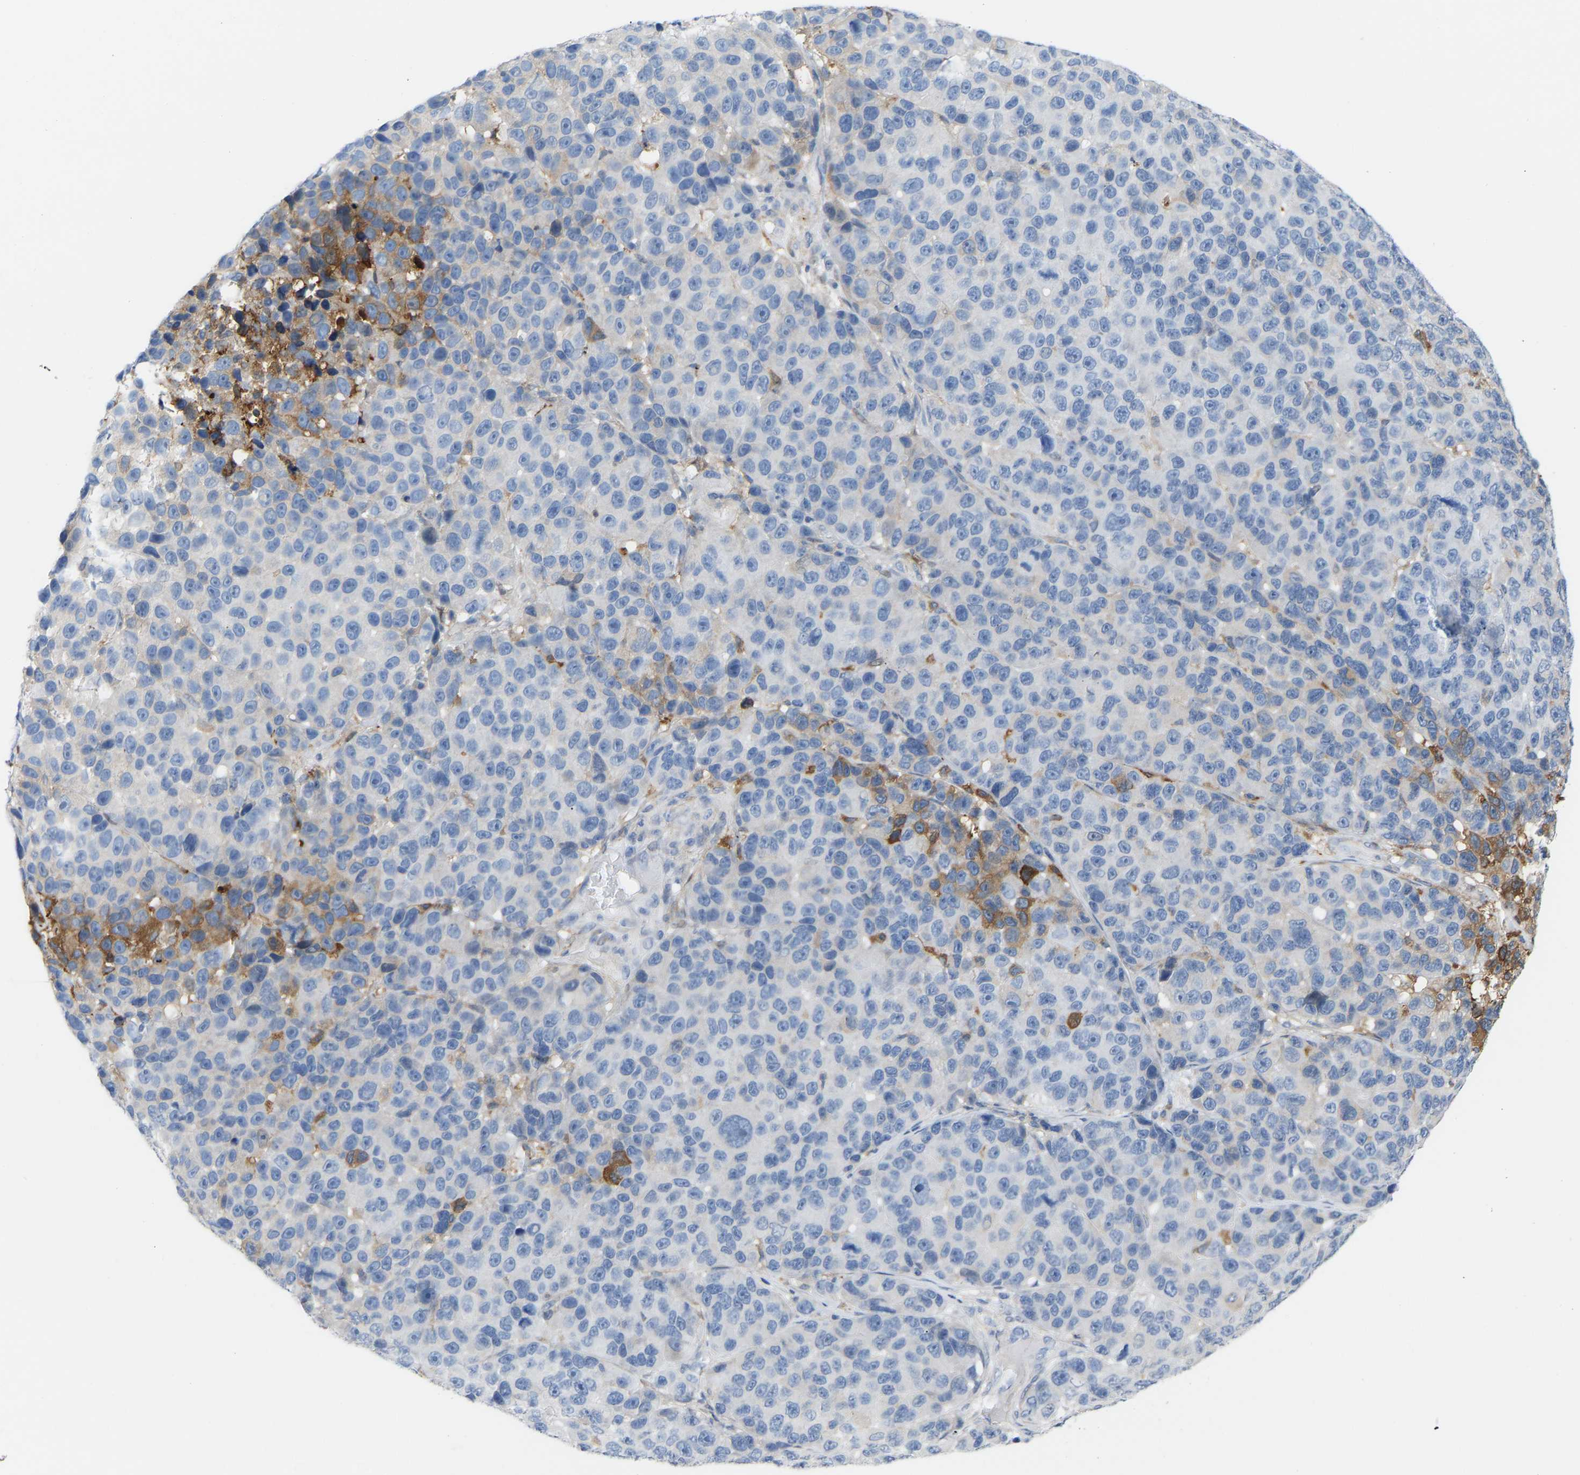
{"staining": {"intensity": "moderate", "quantity": "<25%", "location": "cytoplasmic/membranous"}, "tissue": "melanoma", "cell_type": "Tumor cells", "image_type": "cancer", "snomed": [{"axis": "morphology", "description": "Malignant melanoma, NOS"}, {"axis": "topography", "description": "Skin"}], "caption": "Brown immunohistochemical staining in melanoma reveals moderate cytoplasmic/membranous expression in approximately <25% of tumor cells. (DAB (3,3'-diaminobenzidine) = brown stain, brightfield microscopy at high magnification).", "gene": "ABTB2", "patient": {"sex": "male", "age": 53}}